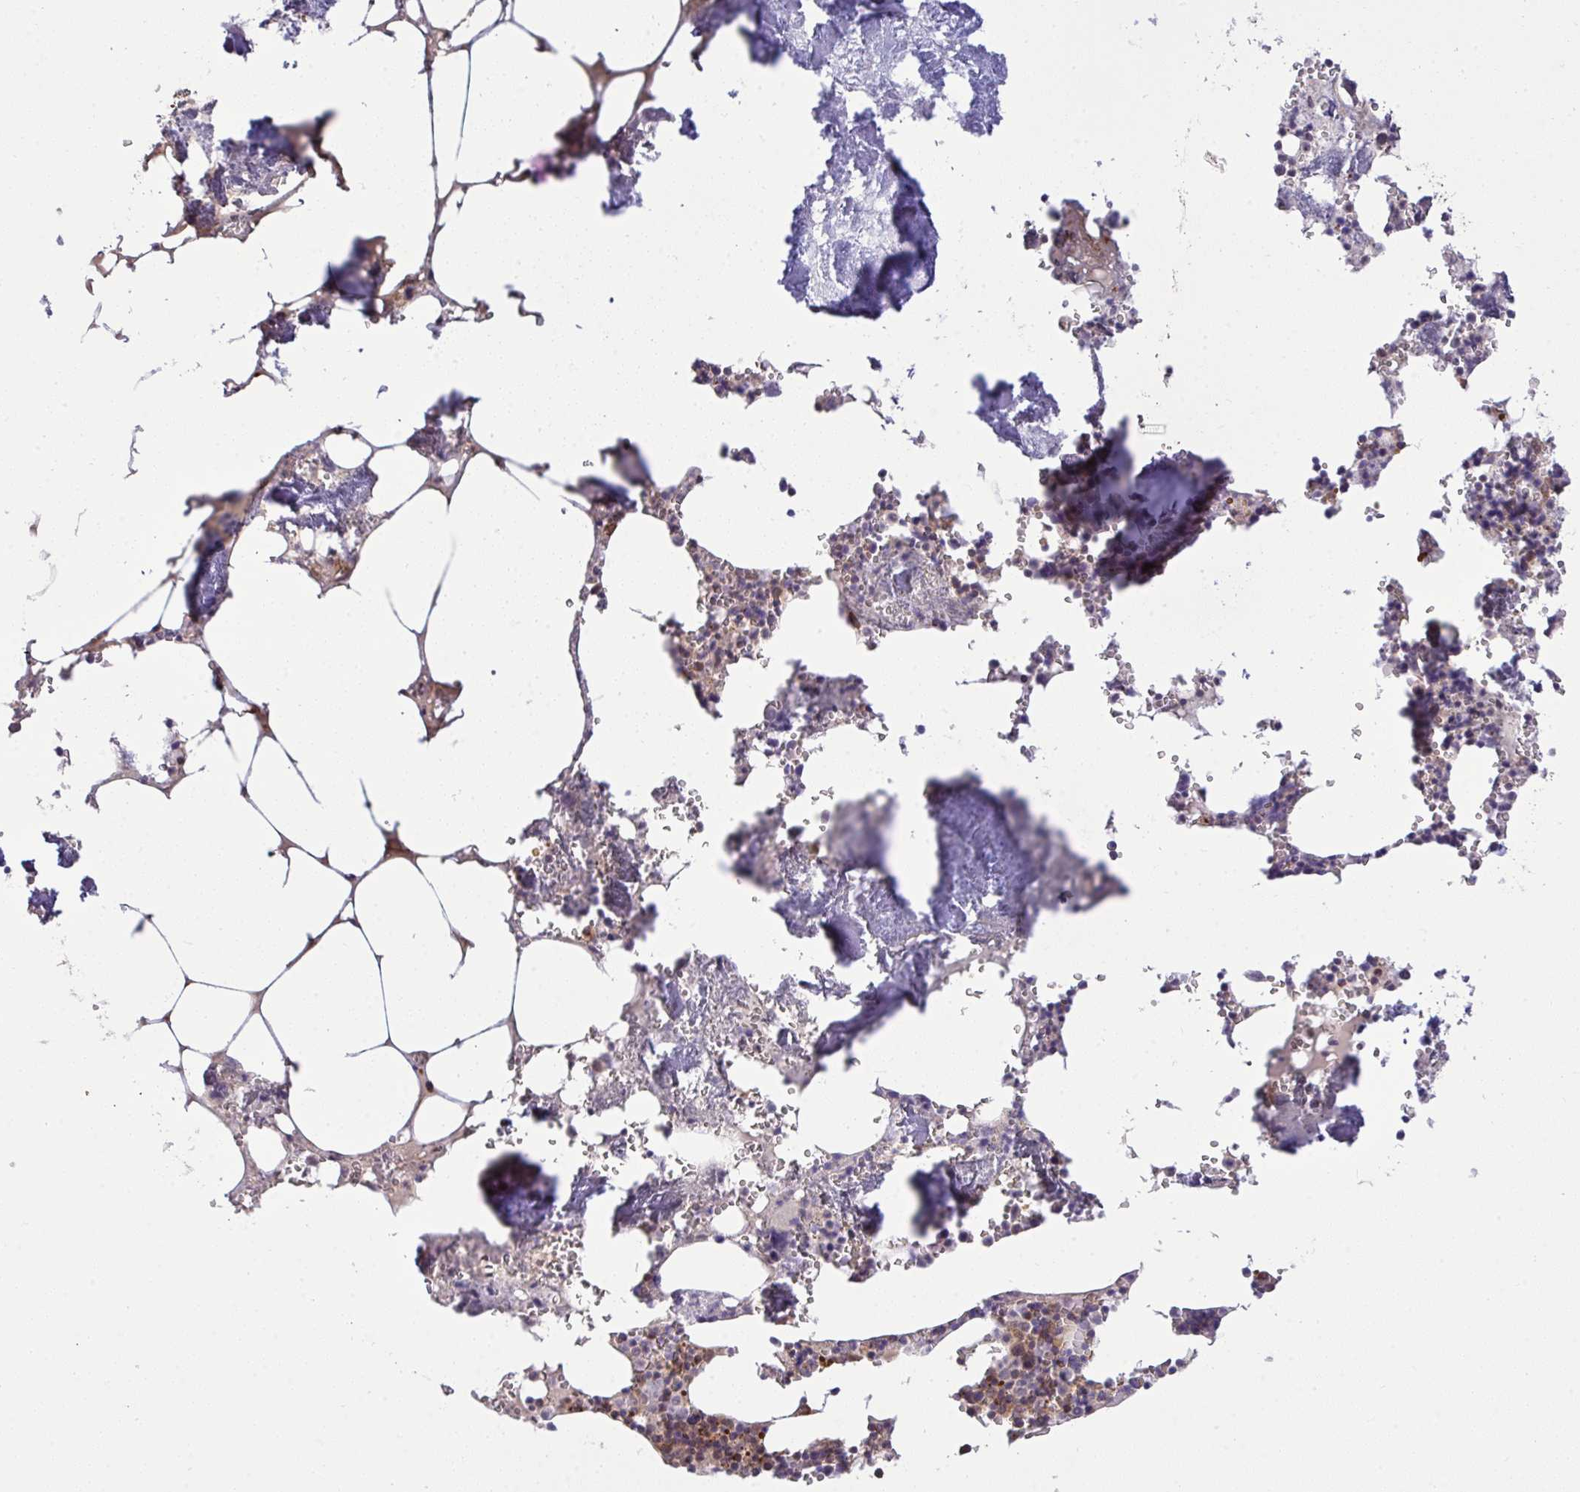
{"staining": {"intensity": "moderate", "quantity": "<25%", "location": "cytoplasmic/membranous,nuclear"}, "tissue": "bone marrow", "cell_type": "Hematopoietic cells", "image_type": "normal", "snomed": [{"axis": "morphology", "description": "Normal tissue, NOS"}, {"axis": "topography", "description": "Bone marrow"}], "caption": "Brown immunohistochemical staining in benign human bone marrow reveals moderate cytoplasmic/membranous,nuclear positivity in about <25% of hematopoietic cells. The staining was performed using DAB to visualize the protein expression in brown, while the nuclei were stained in blue with hematoxylin (Magnification: 20x).", "gene": "SLC9A6", "patient": {"sex": "male", "age": 54}}